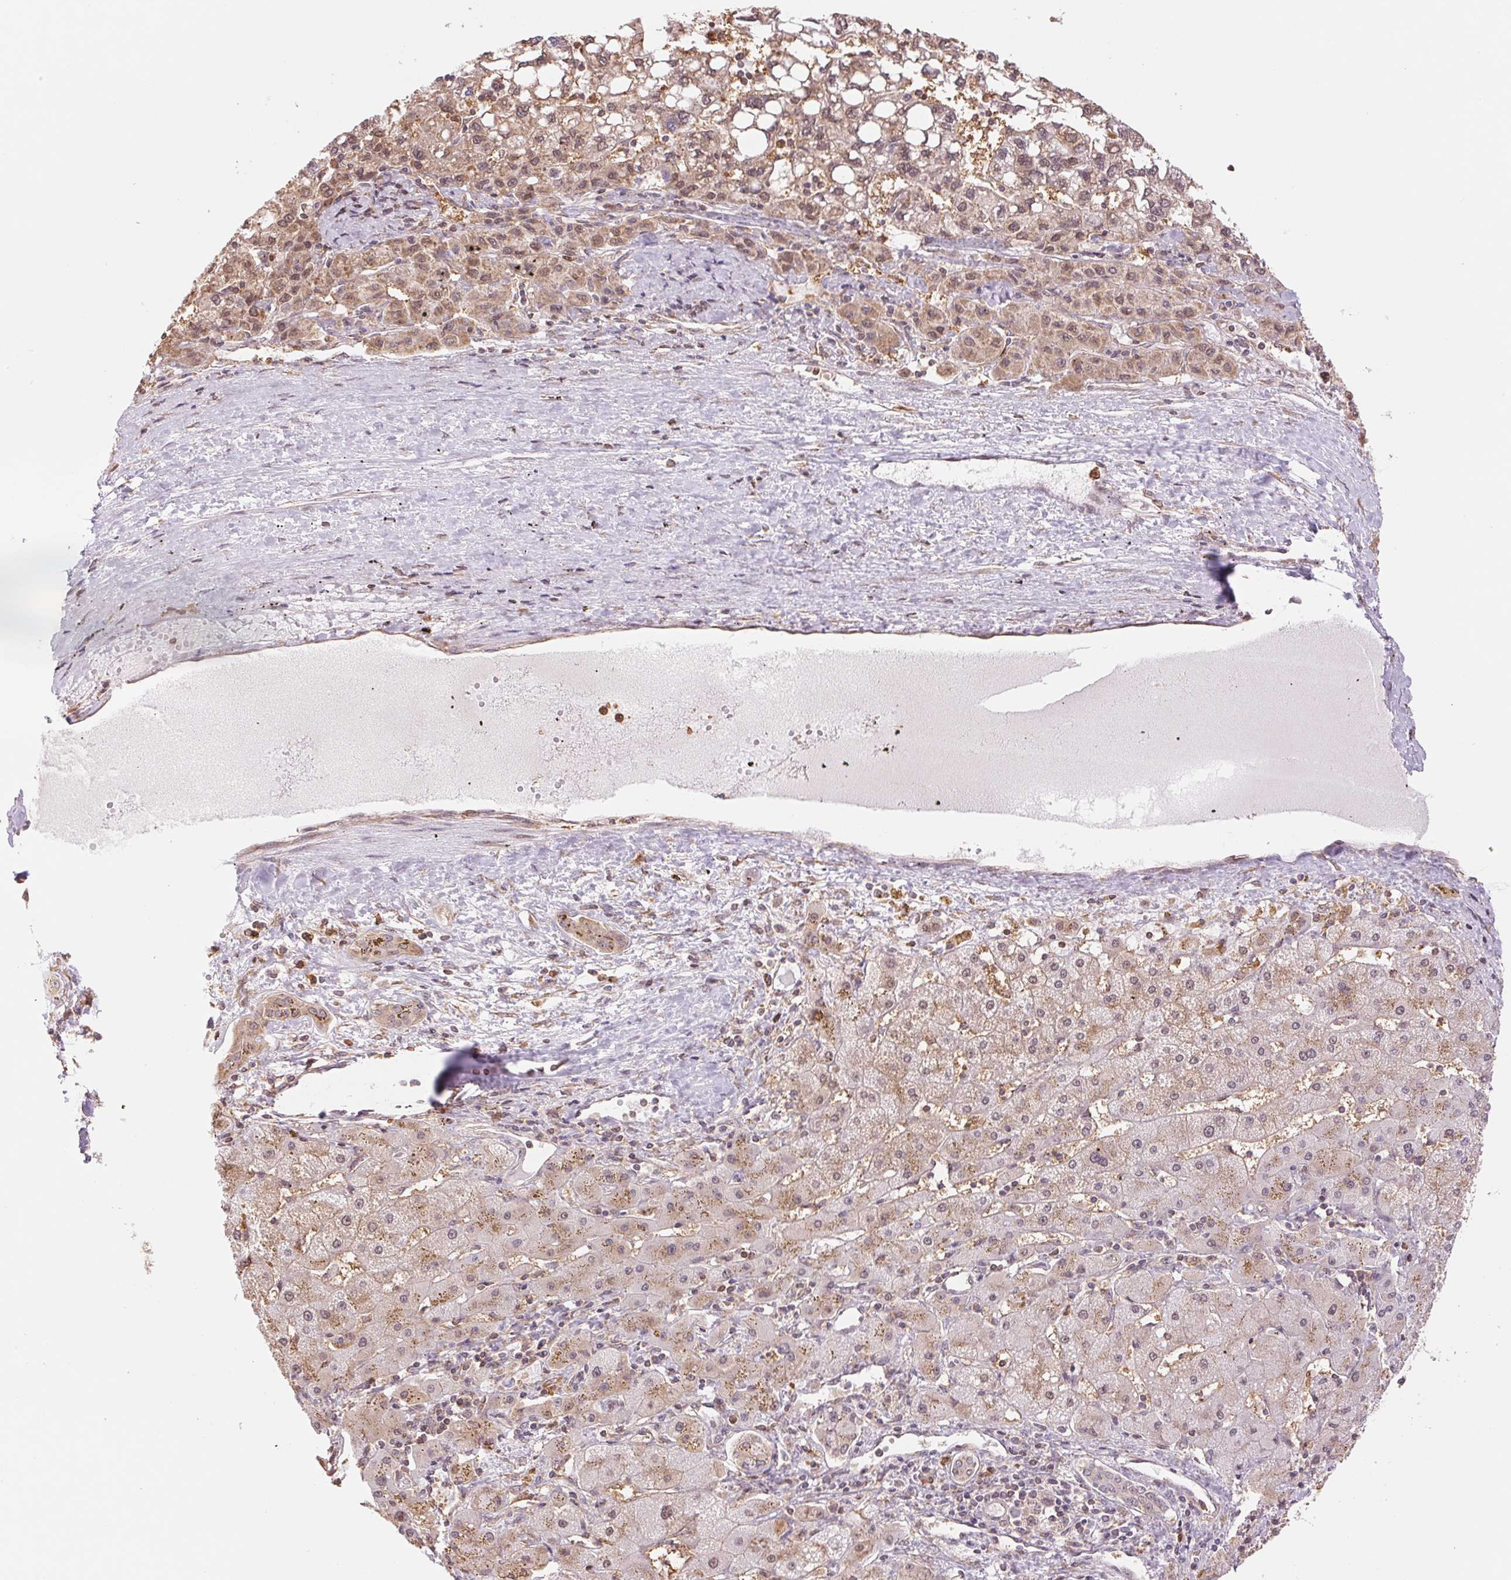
{"staining": {"intensity": "weak", "quantity": ">75%", "location": "cytoplasmic/membranous,nuclear"}, "tissue": "liver cancer", "cell_type": "Tumor cells", "image_type": "cancer", "snomed": [{"axis": "morphology", "description": "Carcinoma, Hepatocellular, NOS"}, {"axis": "topography", "description": "Liver"}], "caption": "An image showing weak cytoplasmic/membranous and nuclear staining in about >75% of tumor cells in liver hepatocellular carcinoma, as visualized by brown immunohistochemical staining.", "gene": "CDC123", "patient": {"sex": "female", "age": 82}}